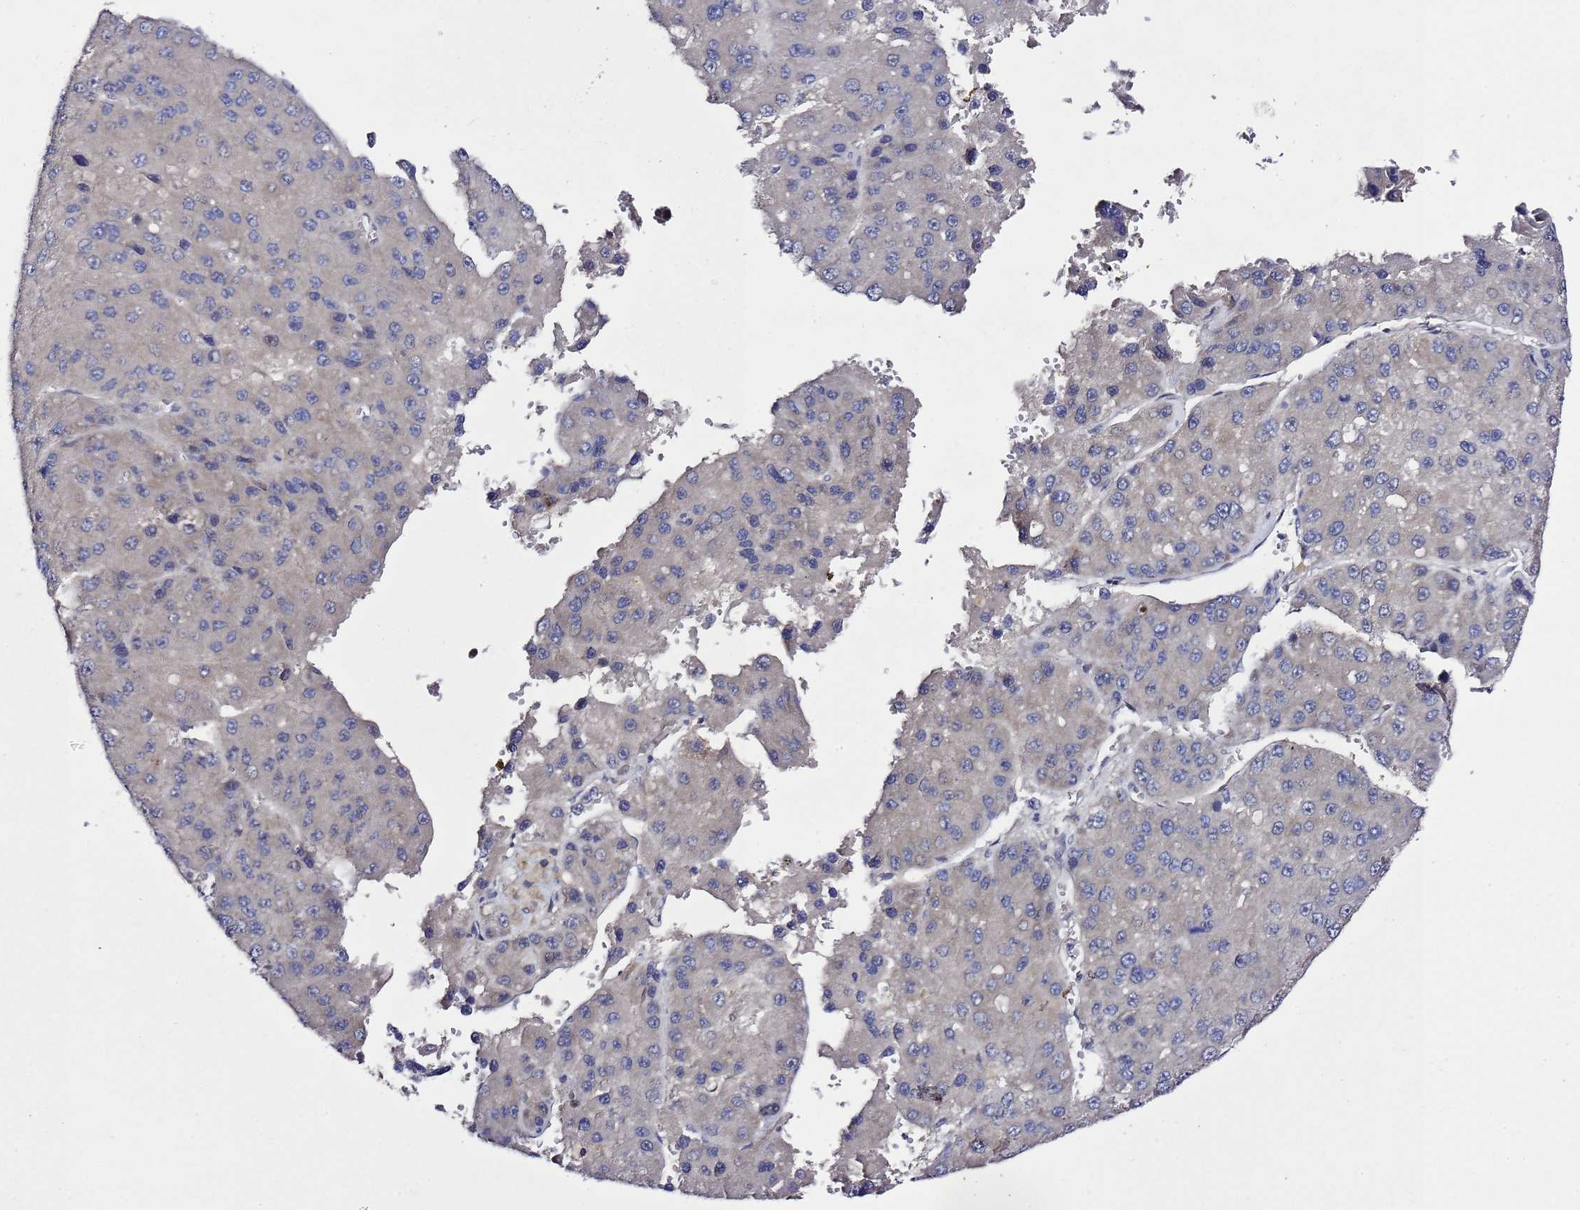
{"staining": {"intensity": "negative", "quantity": "none", "location": "none"}, "tissue": "liver cancer", "cell_type": "Tumor cells", "image_type": "cancer", "snomed": [{"axis": "morphology", "description": "Carcinoma, Hepatocellular, NOS"}, {"axis": "topography", "description": "Liver"}], "caption": "Tumor cells show no significant expression in liver cancer (hepatocellular carcinoma).", "gene": "ALG3", "patient": {"sex": "female", "age": 73}}